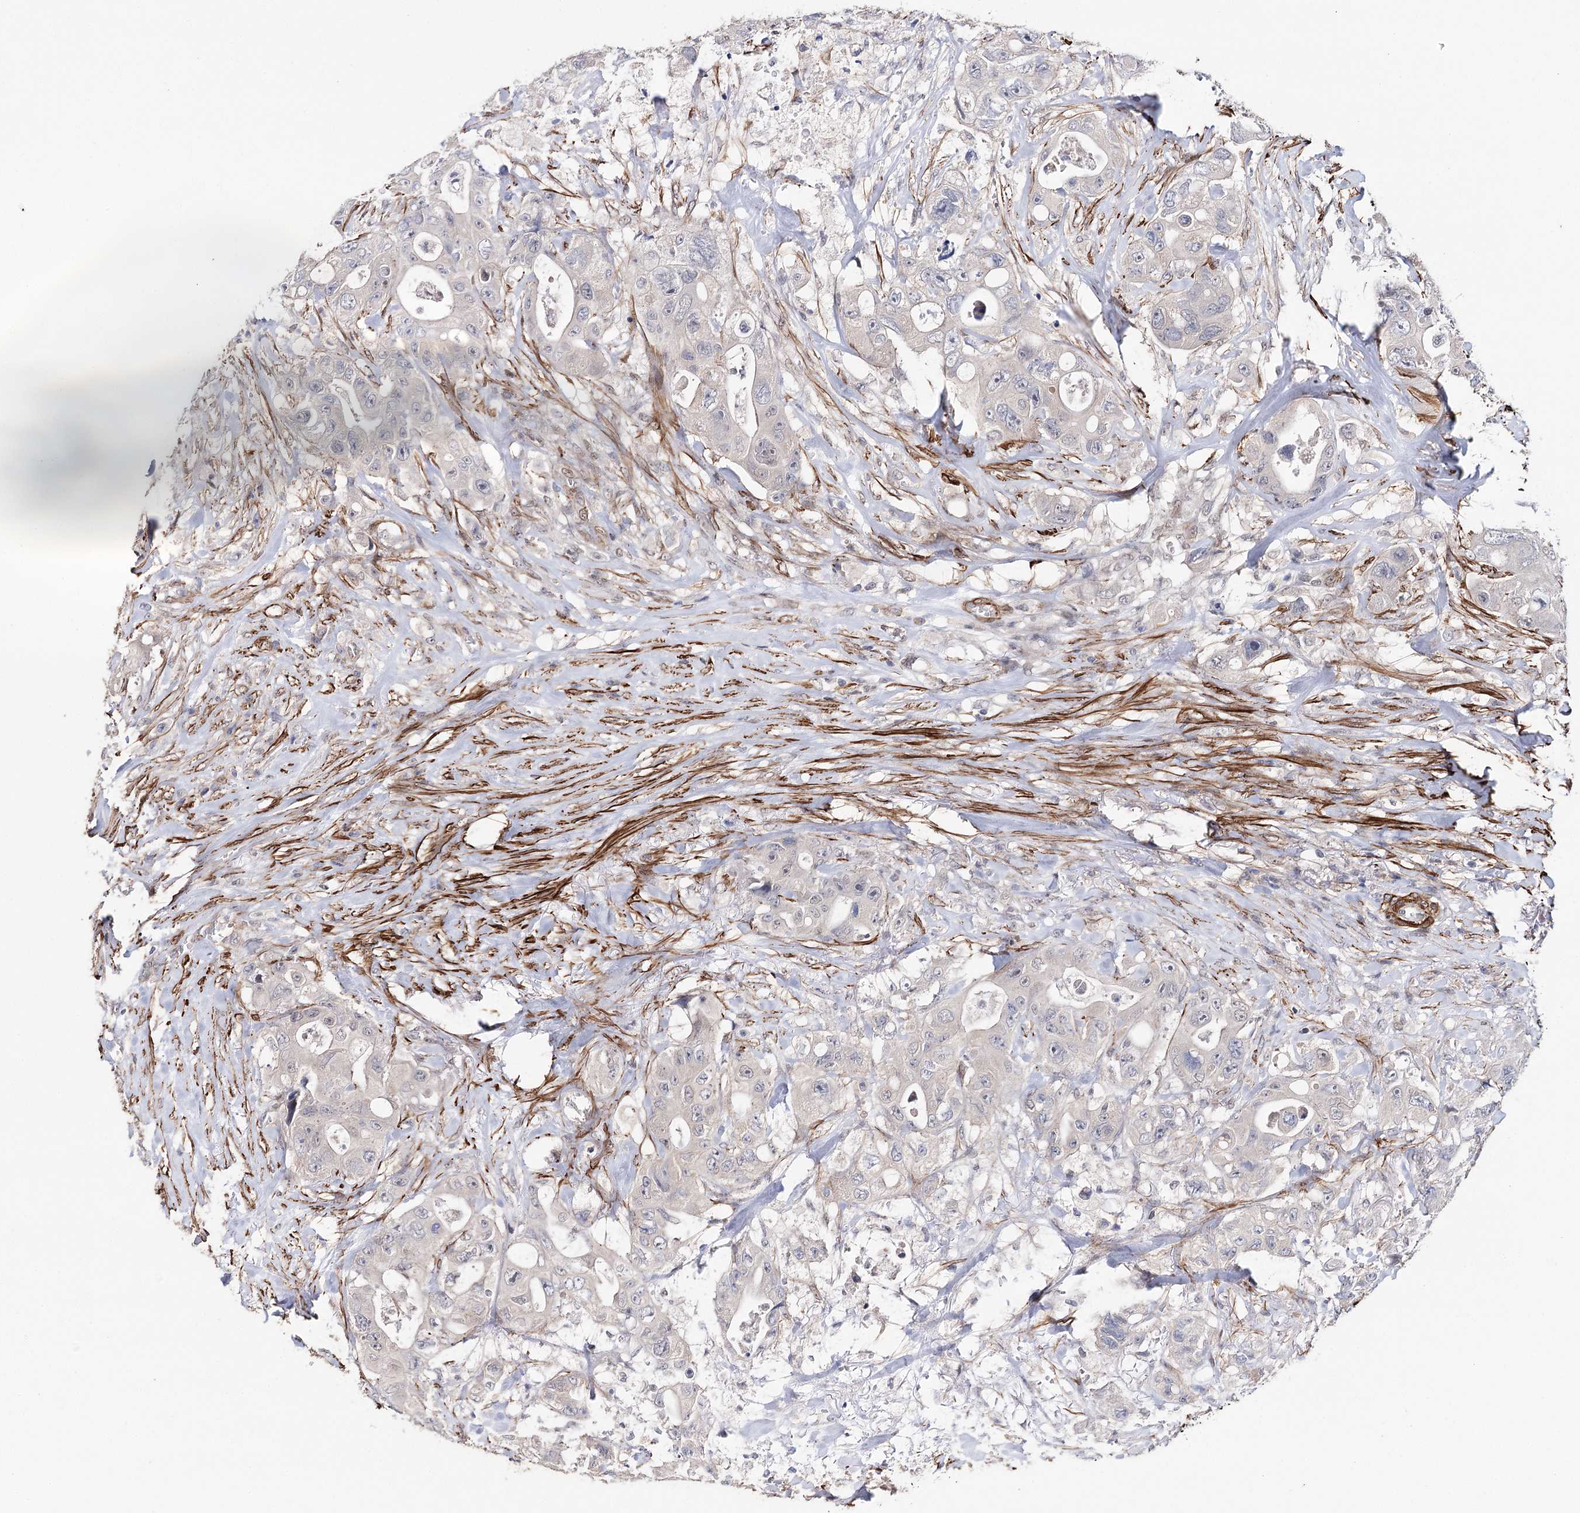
{"staining": {"intensity": "negative", "quantity": "none", "location": "none"}, "tissue": "colorectal cancer", "cell_type": "Tumor cells", "image_type": "cancer", "snomed": [{"axis": "morphology", "description": "Adenocarcinoma, NOS"}, {"axis": "topography", "description": "Colon"}], "caption": "Immunohistochemistry (IHC) photomicrograph of neoplastic tissue: adenocarcinoma (colorectal) stained with DAB (3,3'-diaminobenzidine) reveals no significant protein positivity in tumor cells. (Immunohistochemistry, brightfield microscopy, high magnification).", "gene": "CFAP46", "patient": {"sex": "female", "age": 46}}